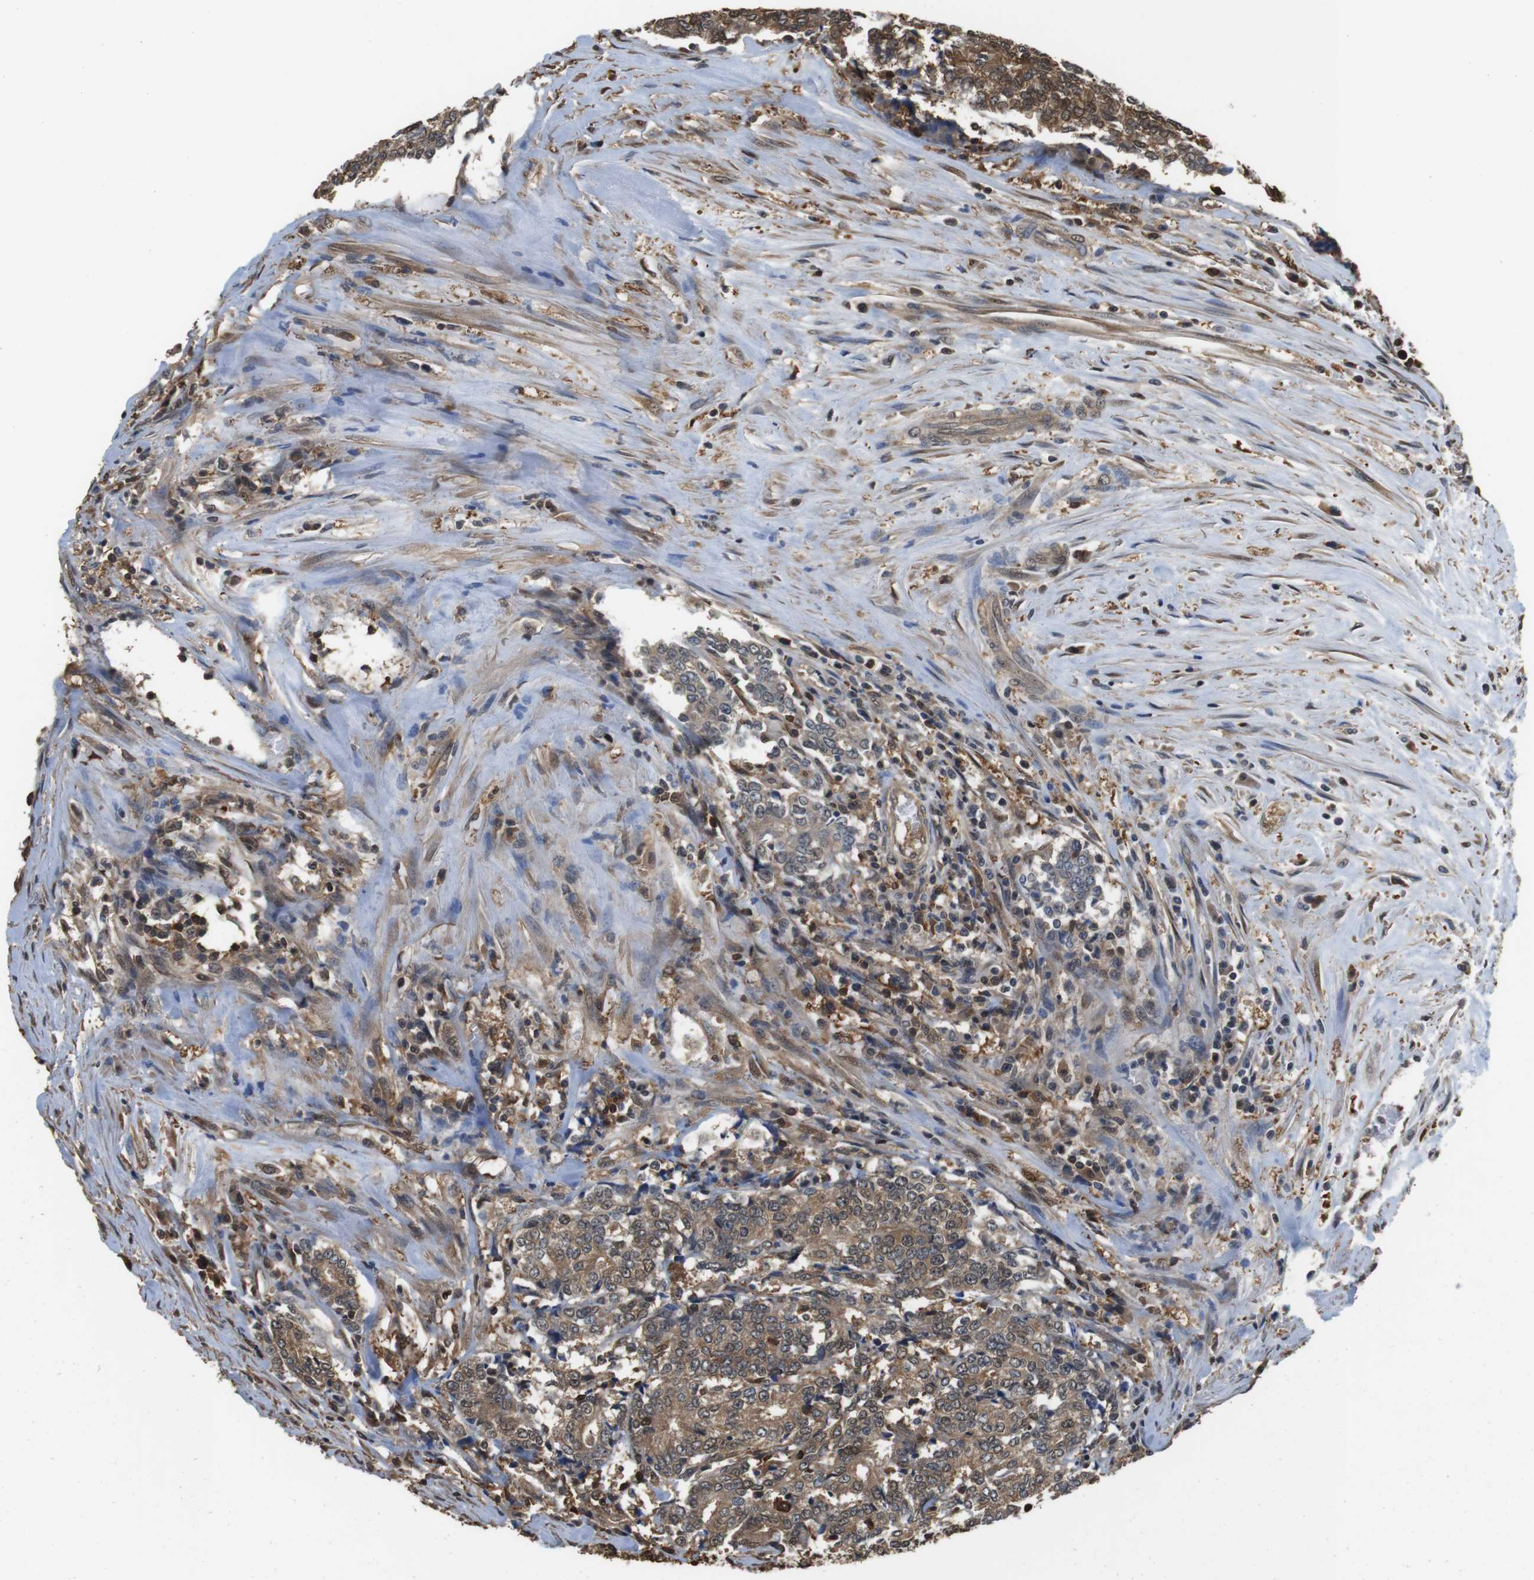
{"staining": {"intensity": "moderate", "quantity": ">75%", "location": "cytoplasmic/membranous,nuclear"}, "tissue": "prostate cancer", "cell_type": "Tumor cells", "image_type": "cancer", "snomed": [{"axis": "morphology", "description": "Normal tissue, NOS"}, {"axis": "morphology", "description": "Adenocarcinoma, High grade"}, {"axis": "topography", "description": "Prostate"}, {"axis": "topography", "description": "Seminal veicle"}], "caption": "Immunohistochemistry staining of prostate high-grade adenocarcinoma, which exhibits medium levels of moderate cytoplasmic/membranous and nuclear staining in about >75% of tumor cells indicating moderate cytoplasmic/membranous and nuclear protein staining. The staining was performed using DAB (3,3'-diaminobenzidine) (brown) for protein detection and nuclei were counterstained in hematoxylin (blue).", "gene": "LDHA", "patient": {"sex": "male", "age": 55}}